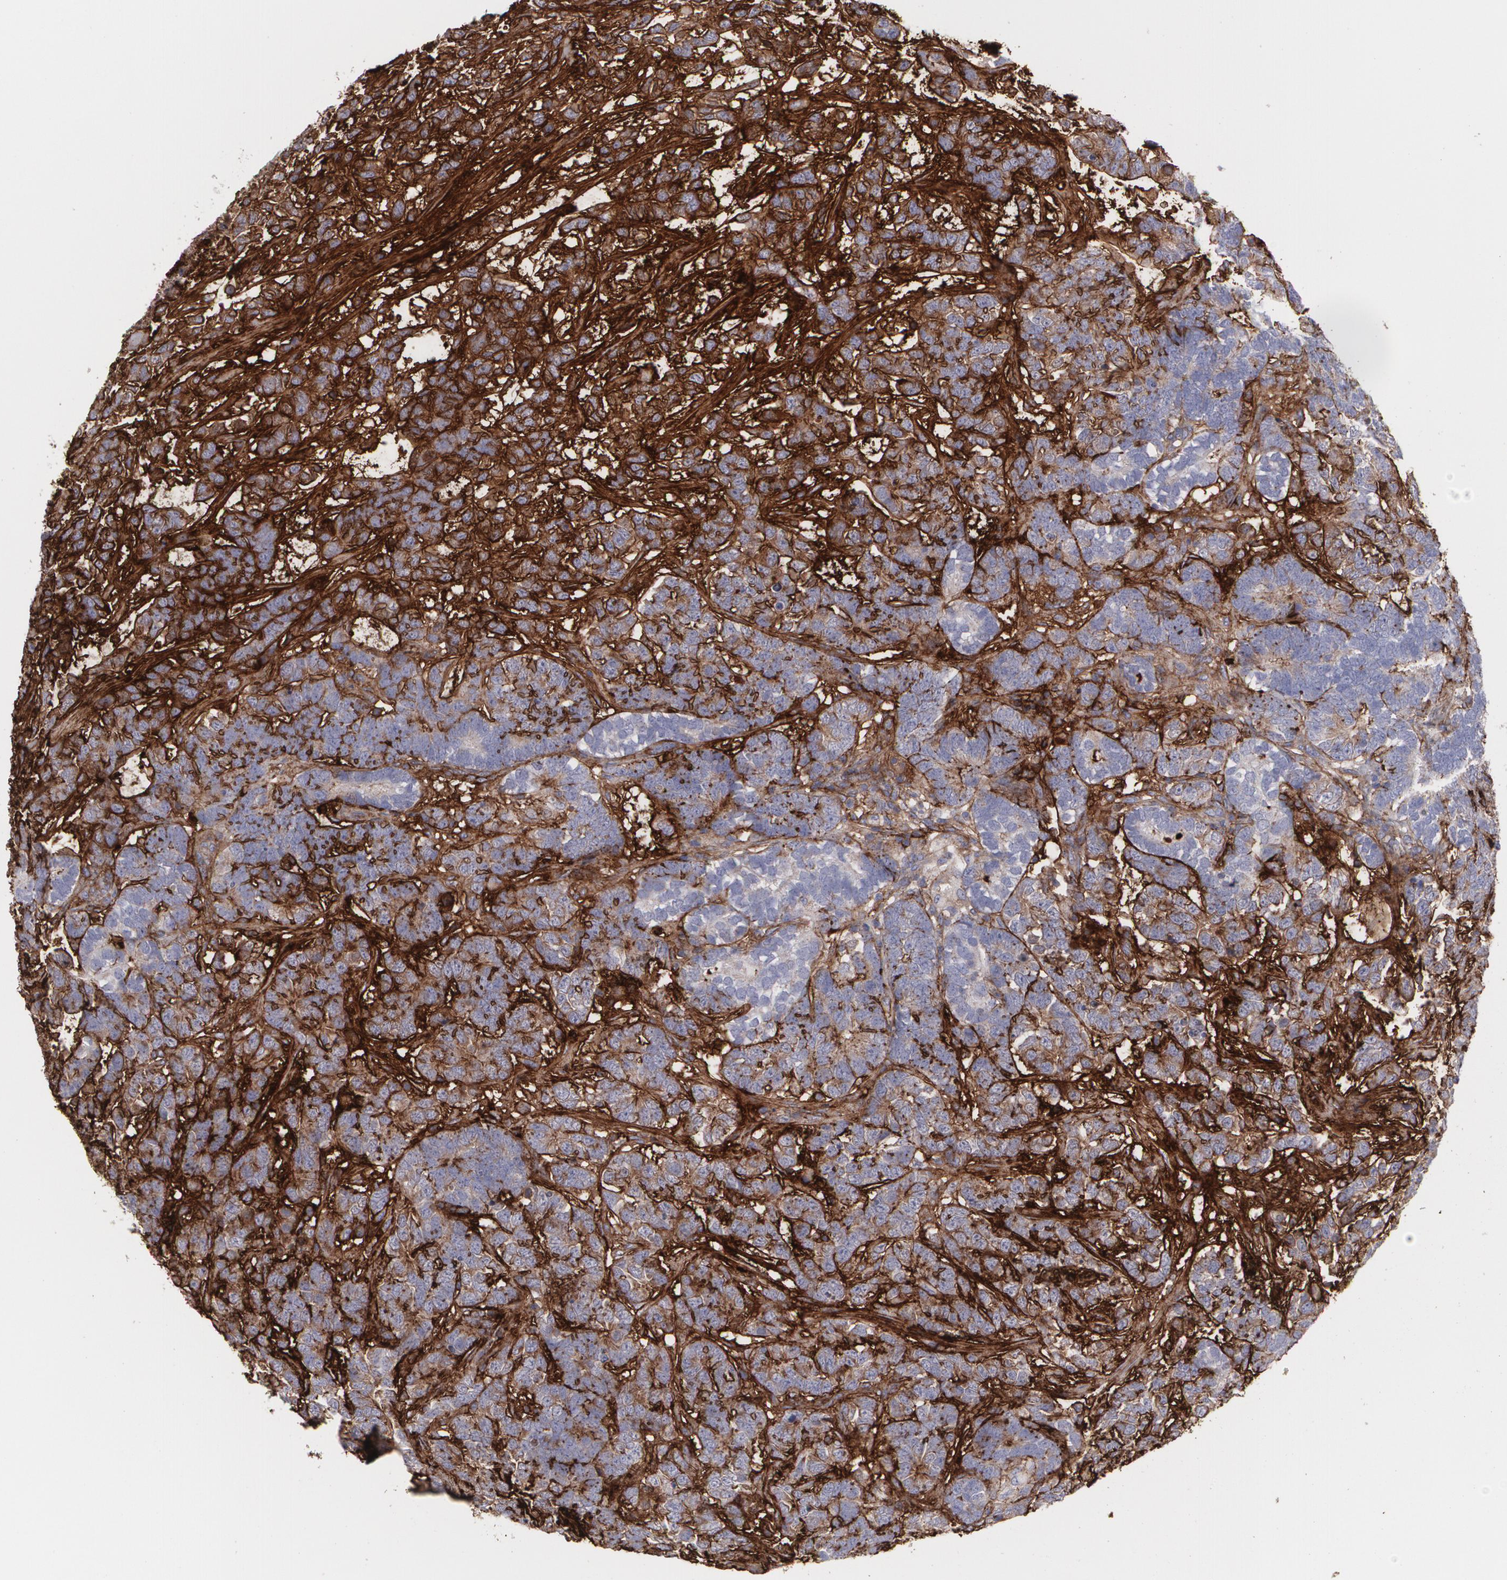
{"staining": {"intensity": "weak", "quantity": ">75%", "location": "cytoplasmic/membranous"}, "tissue": "testis cancer", "cell_type": "Tumor cells", "image_type": "cancer", "snomed": [{"axis": "morphology", "description": "Seminoma, NOS"}, {"axis": "topography", "description": "Testis"}], "caption": "Tumor cells exhibit weak cytoplasmic/membranous expression in approximately >75% of cells in testis seminoma.", "gene": "FBLN1", "patient": {"sex": "male", "age": 35}}